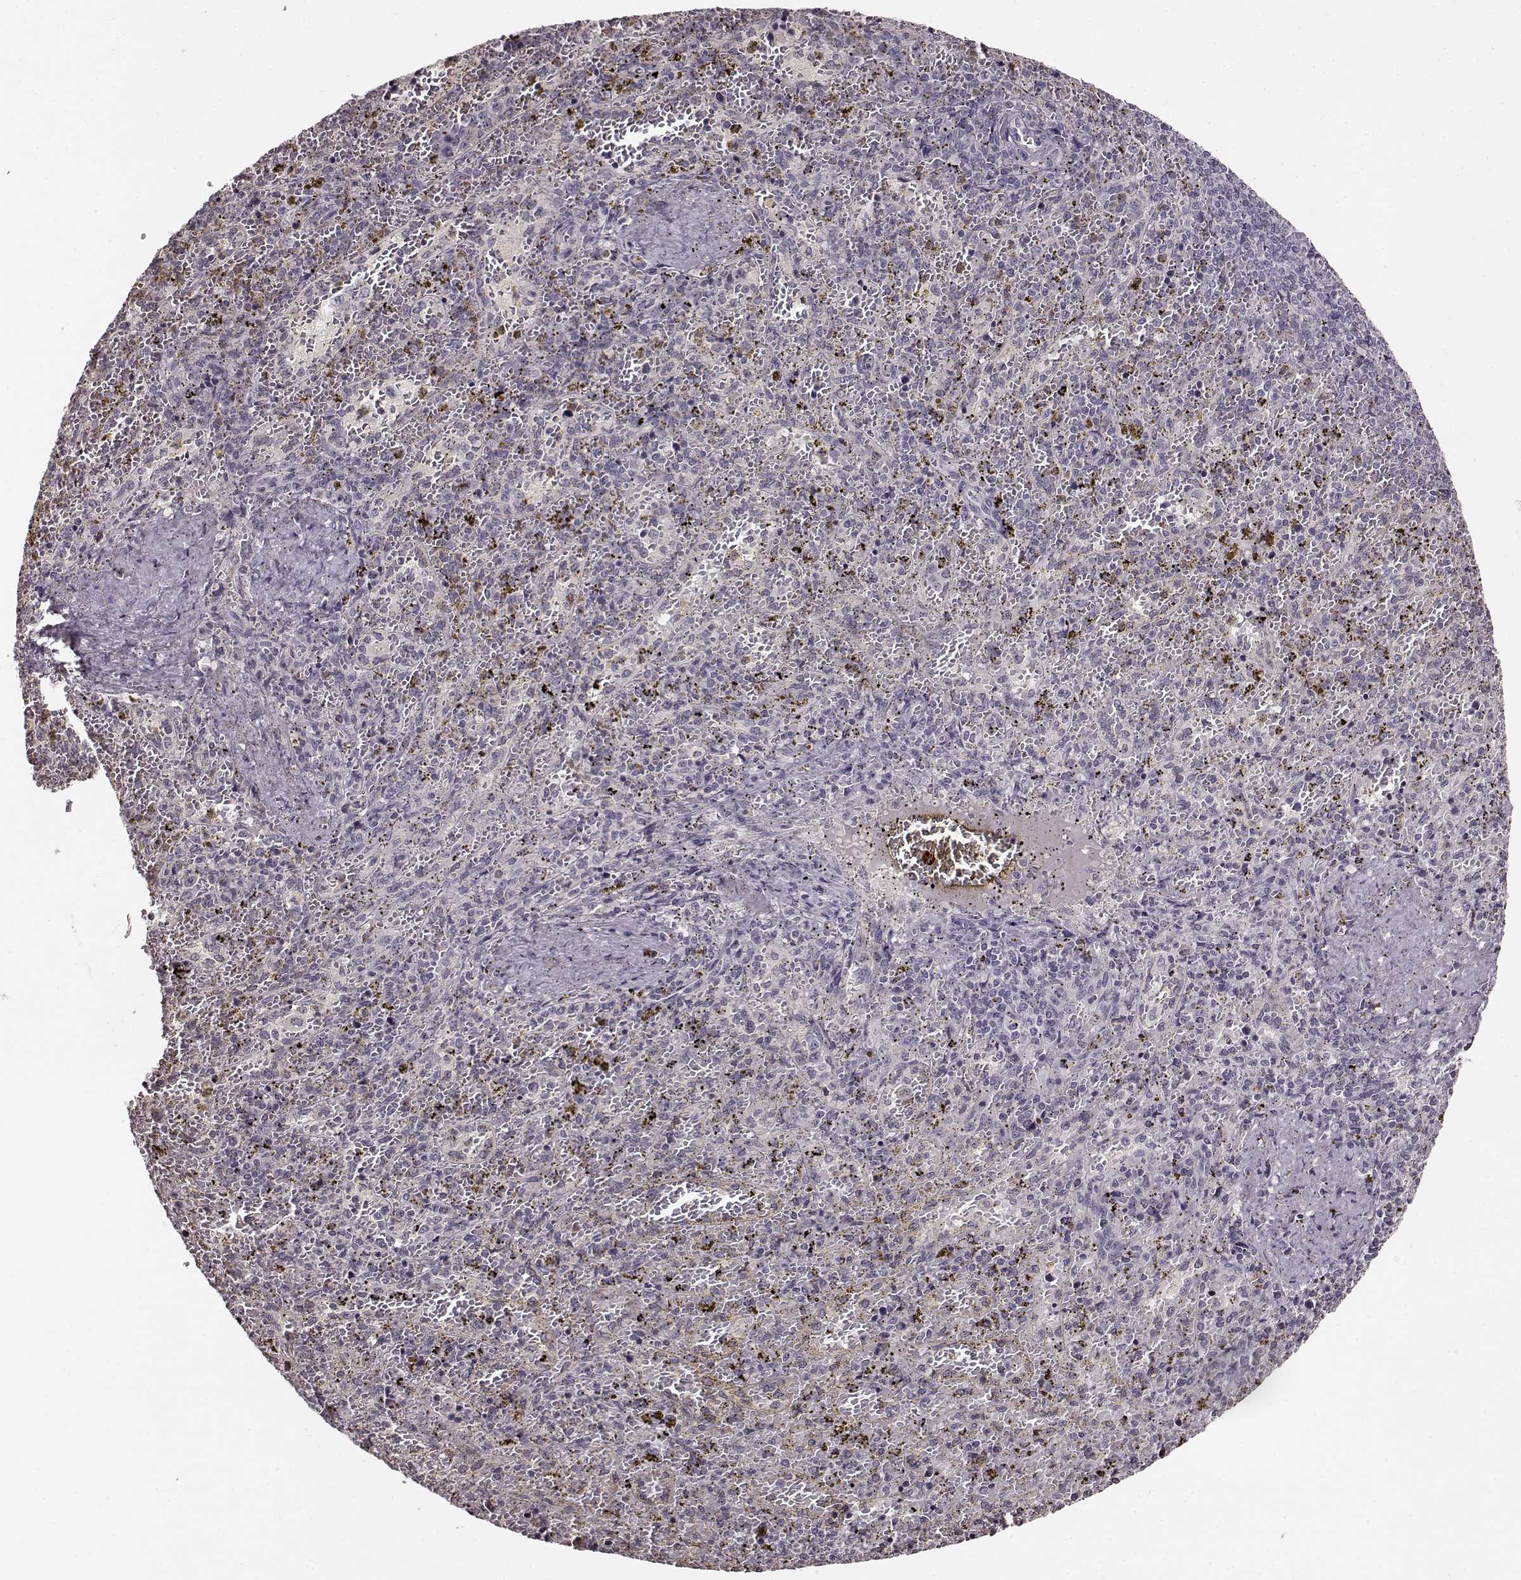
{"staining": {"intensity": "negative", "quantity": "none", "location": "none"}, "tissue": "spleen", "cell_type": "Cells in red pulp", "image_type": "normal", "snomed": [{"axis": "morphology", "description": "Normal tissue, NOS"}, {"axis": "topography", "description": "Spleen"}], "caption": "Immunohistochemistry (IHC) of benign human spleen shows no expression in cells in red pulp.", "gene": "FSHB", "patient": {"sex": "female", "age": 50}}